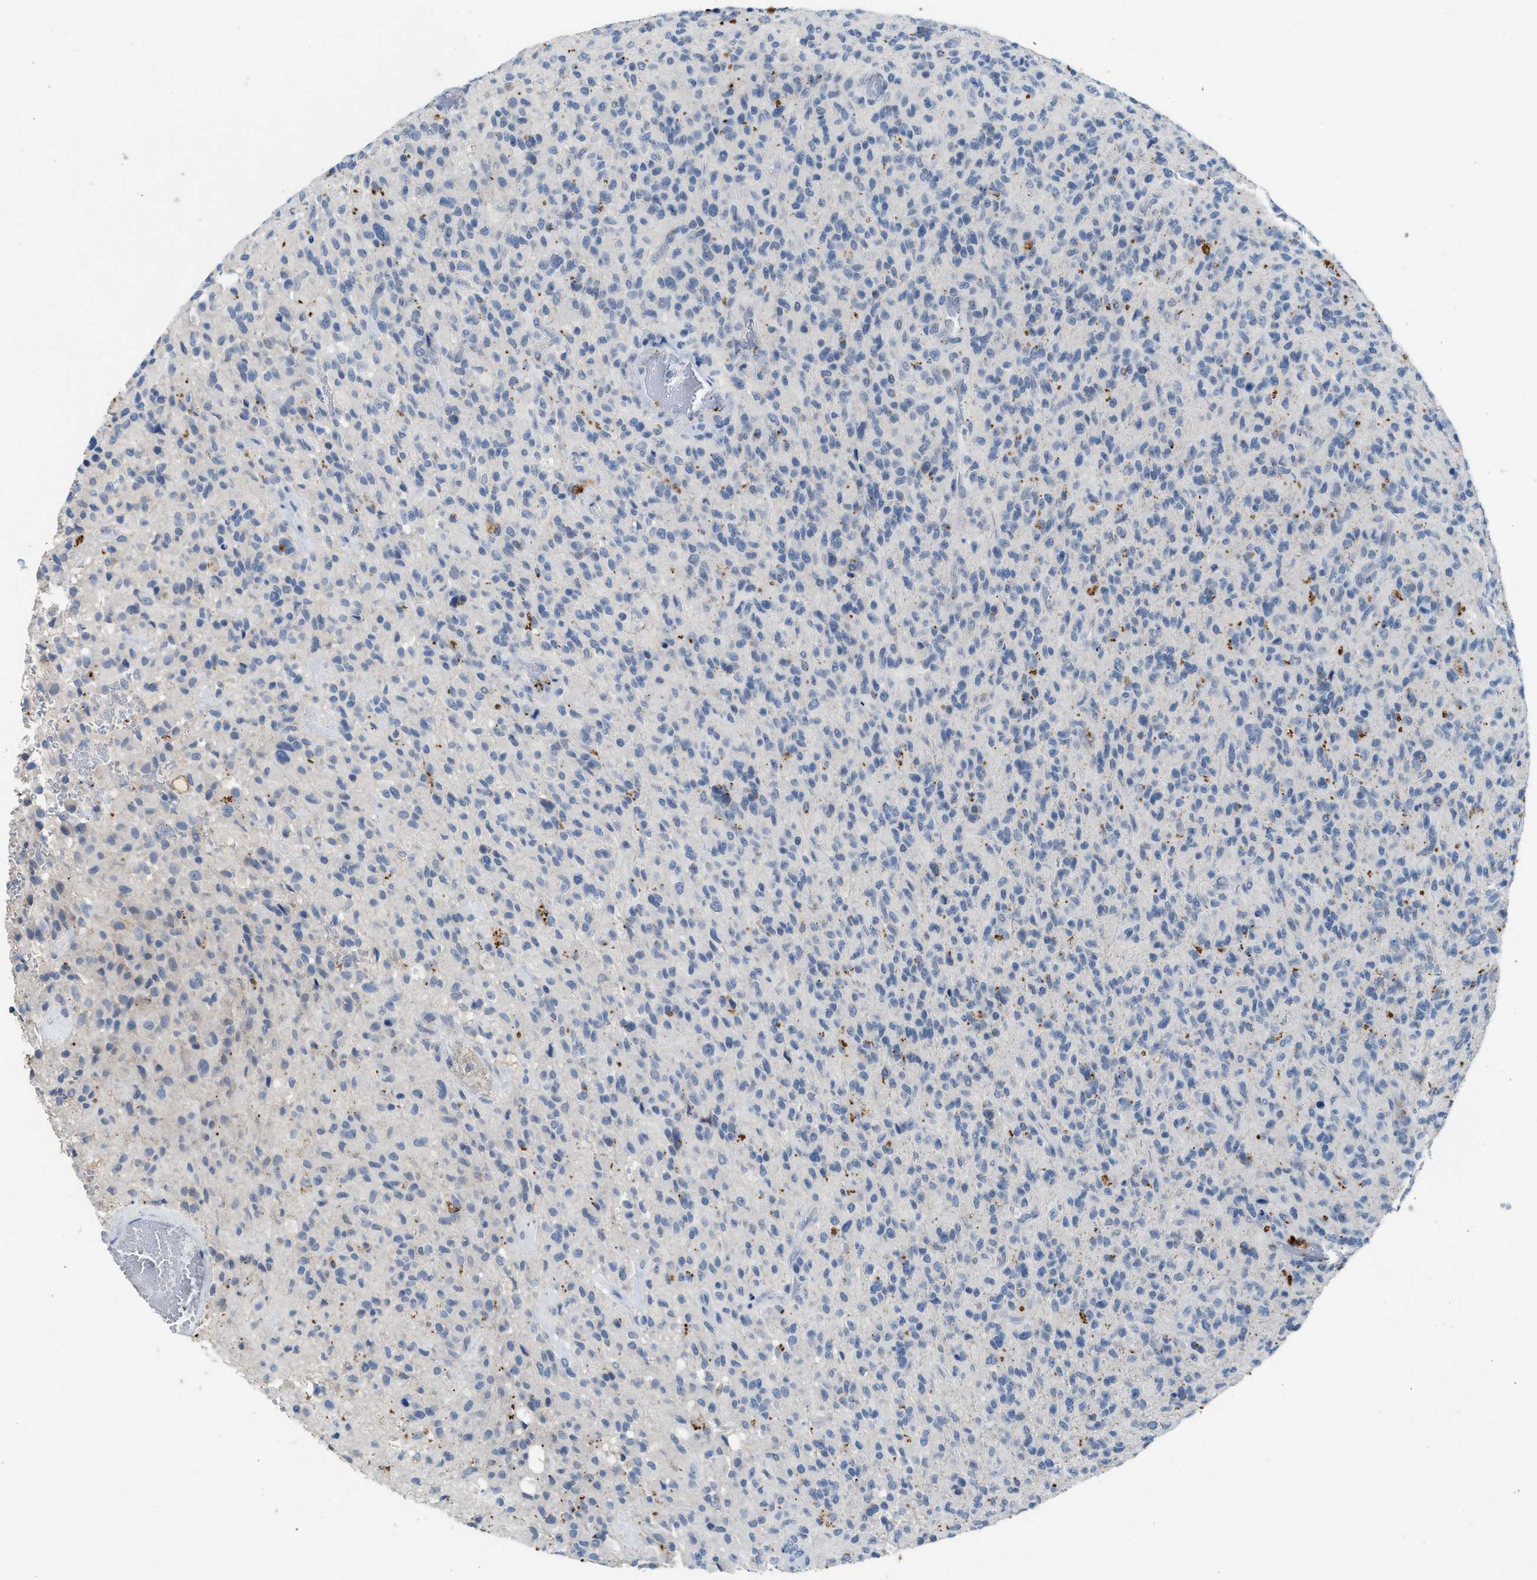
{"staining": {"intensity": "negative", "quantity": "none", "location": "none"}, "tissue": "glioma", "cell_type": "Tumor cells", "image_type": "cancer", "snomed": [{"axis": "morphology", "description": "Glioma, malignant, High grade"}, {"axis": "topography", "description": "Brain"}], "caption": "DAB (3,3'-diaminobenzidine) immunohistochemical staining of malignant glioma (high-grade) displays no significant staining in tumor cells.", "gene": "SLC5A5", "patient": {"sex": "male", "age": 71}}